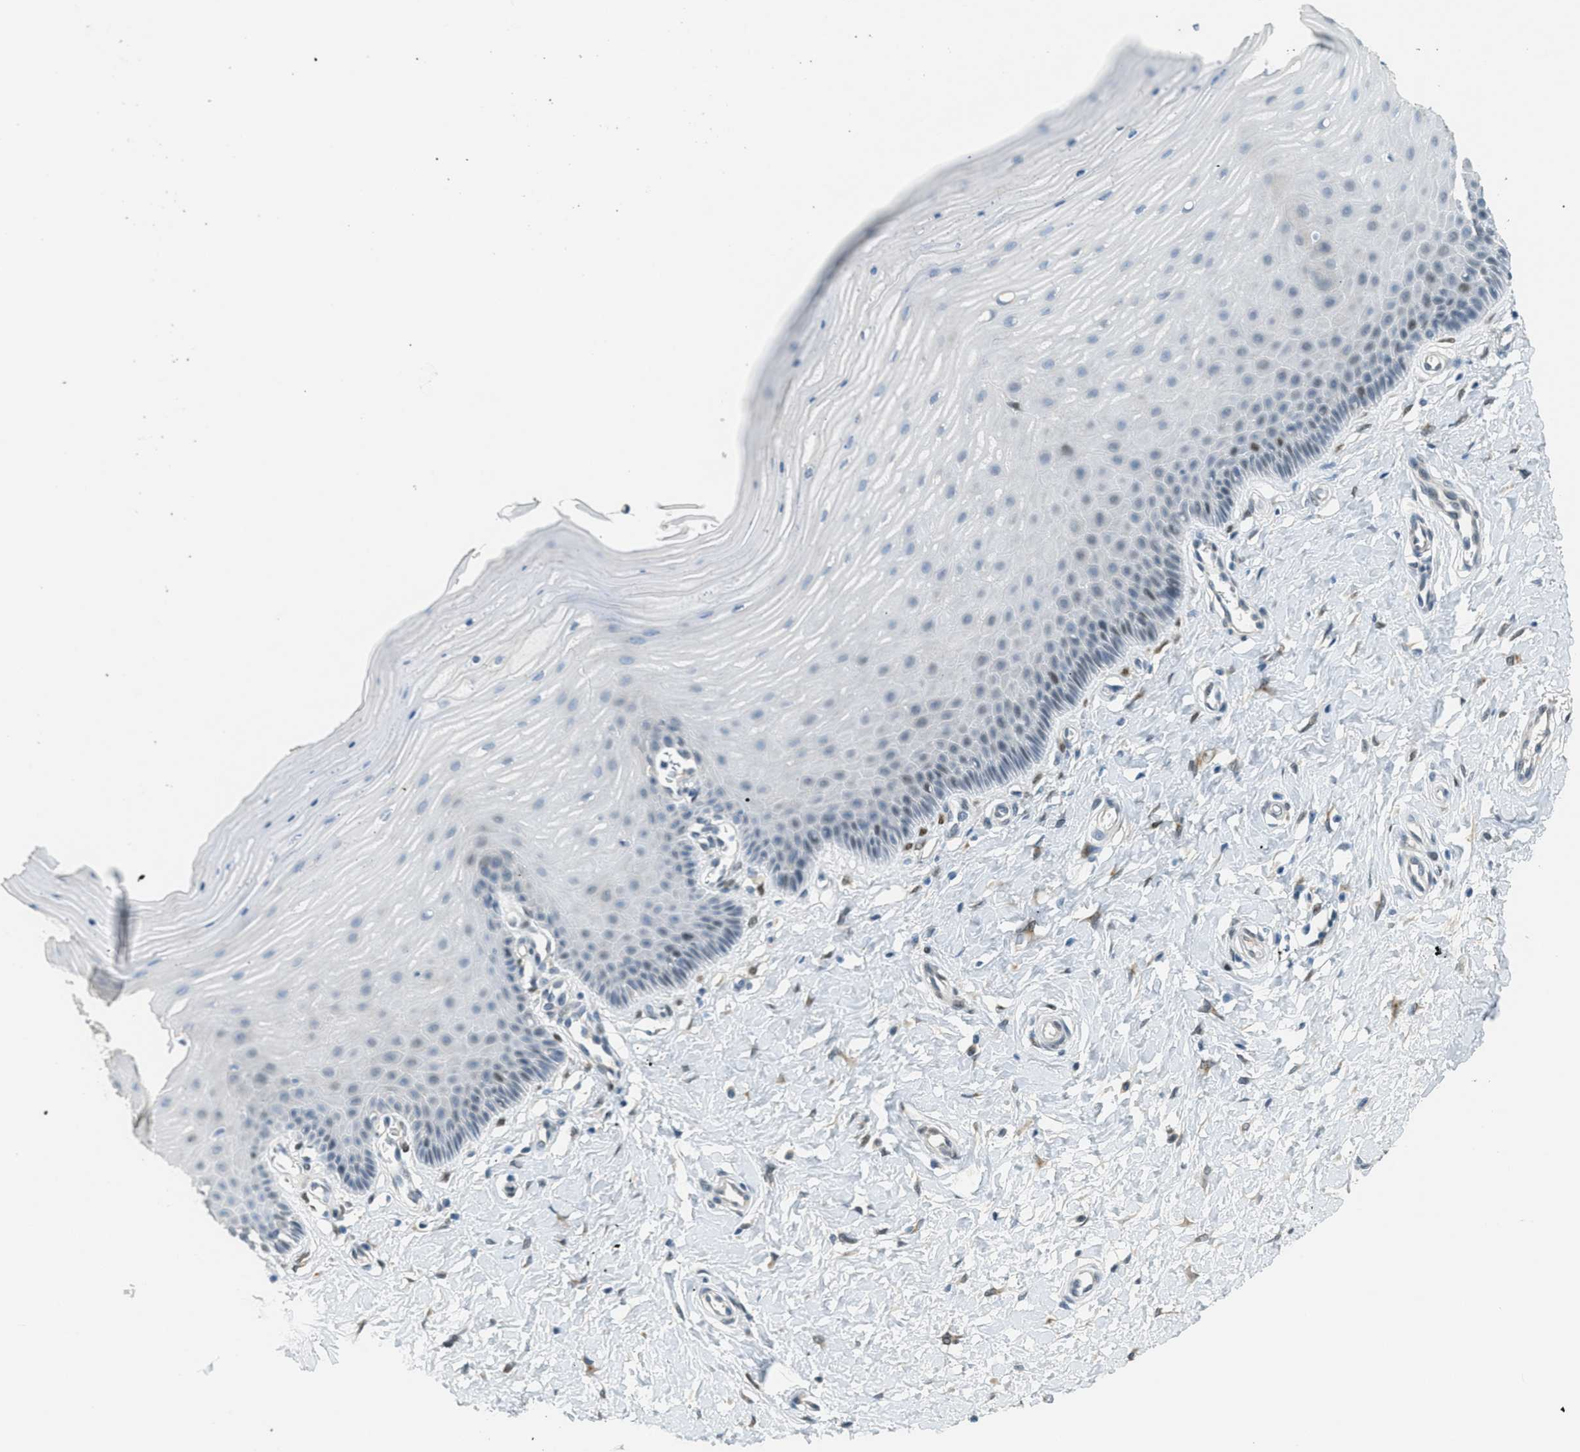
{"staining": {"intensity": "negative", "quantity": "none", "location": "none"}, "tissue": "cervix", "cell_type": "Squamous epithelial cells", "image_type": "normal", "snomed": [{"axis": "morphology", "description": "Normal tissue, NOS"}, {"axis": "topography", "description": "Cervix"}], "caption": "Immunohistochemical staining of unremarkable cervix exhibits no significant positivity in squamous epithelial cells.", "gene": "TCF3", "patient": {"sex": "female", "age": 55}}